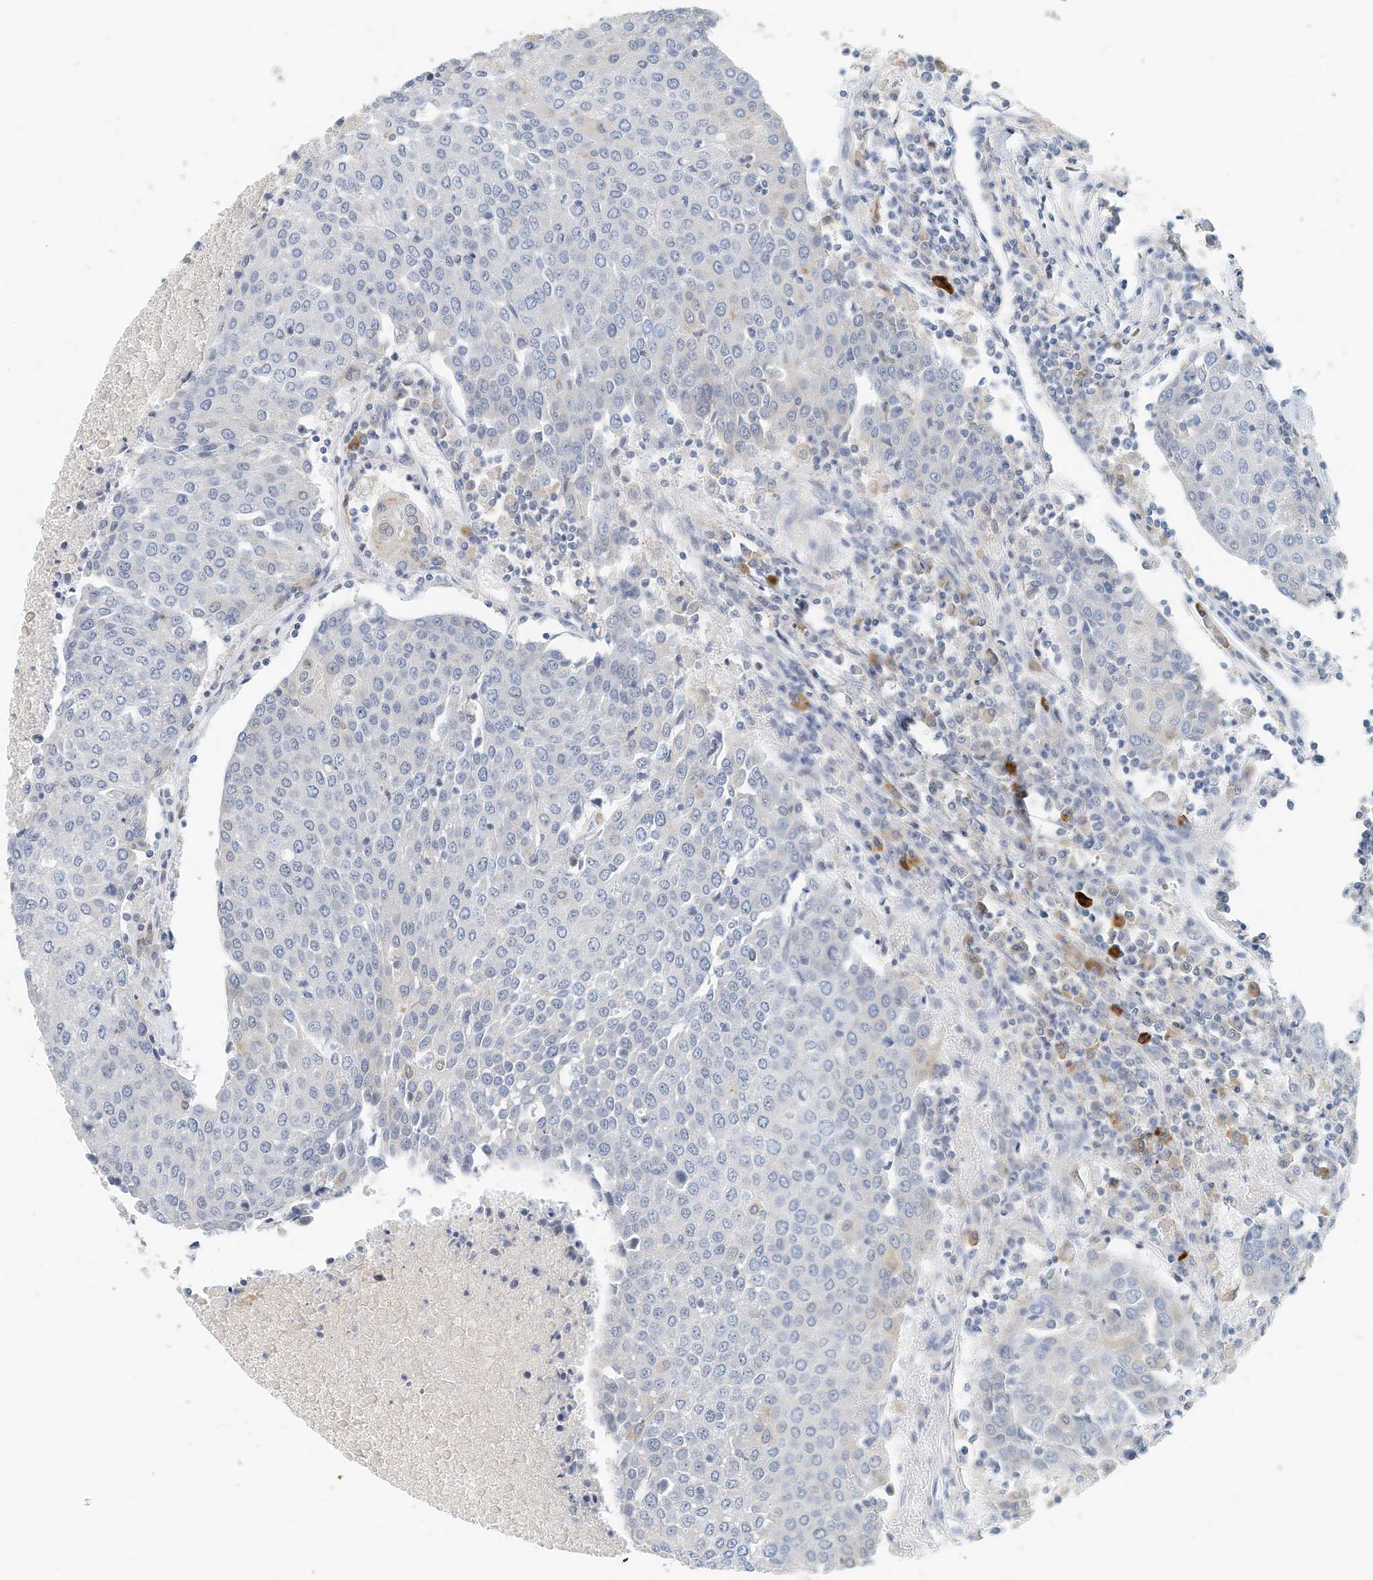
{"staining": {"intensity": "negative", "quantity": "none", "location": "none"}, "tissue": "urothelial cancer", "cell_type": "Tumor cells", "image_type": "cancer", "snomed": [{"axis": "morphology", "description": "Urothelial carcinoma, High grade"}, {"axis": "topography", "description": "Urinary bladder"}], "caption": "IHC image of neoplastic tissue: human urothelial carcinoma (high-grade) stained with DAB displays no significant protein expression in tumor cells.", "gene": "MICAL1", "patient": {"sex": "female", "age": 85}}